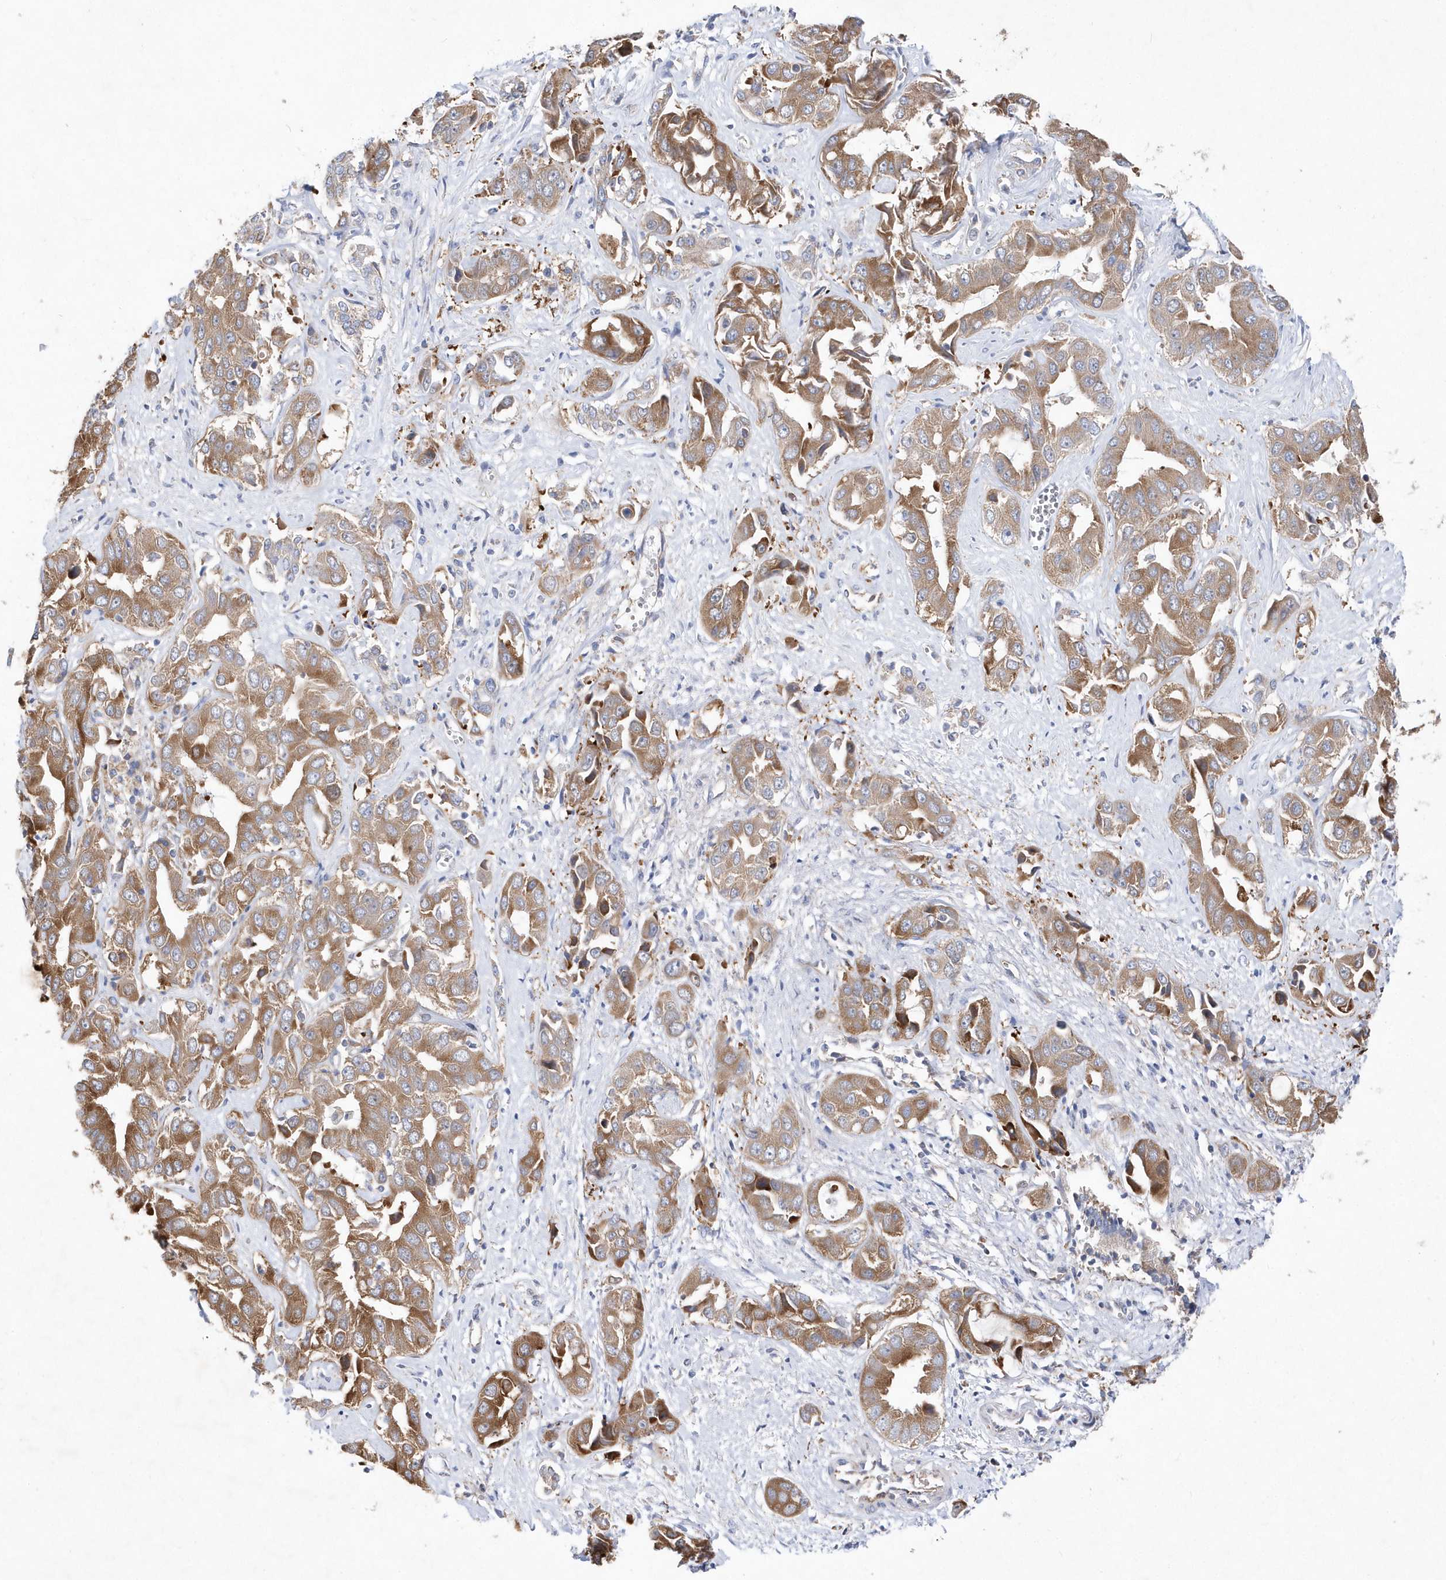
{"staining": {"intensity": "moderate", "quantity": ">75%", "location": "cytoplasmic/membranous"}, "tissue": "liver cancer", "cell_type": "Tumor cells", "image_type": "cancer", "snomed": [{"axis": "morphology", "description": "Cholangiocarcinoma"}, {"axis": "topography", "description": "Liver"}], "caption": "An IHC photomicrograph of tumor tissue is shown. Protein staining in brown labels moderate cytoplasmic/membranous positivity in liver cancer within tumor cells.", "gene": "JKAMP", "patient": {"sex": "female", "age": 52}}